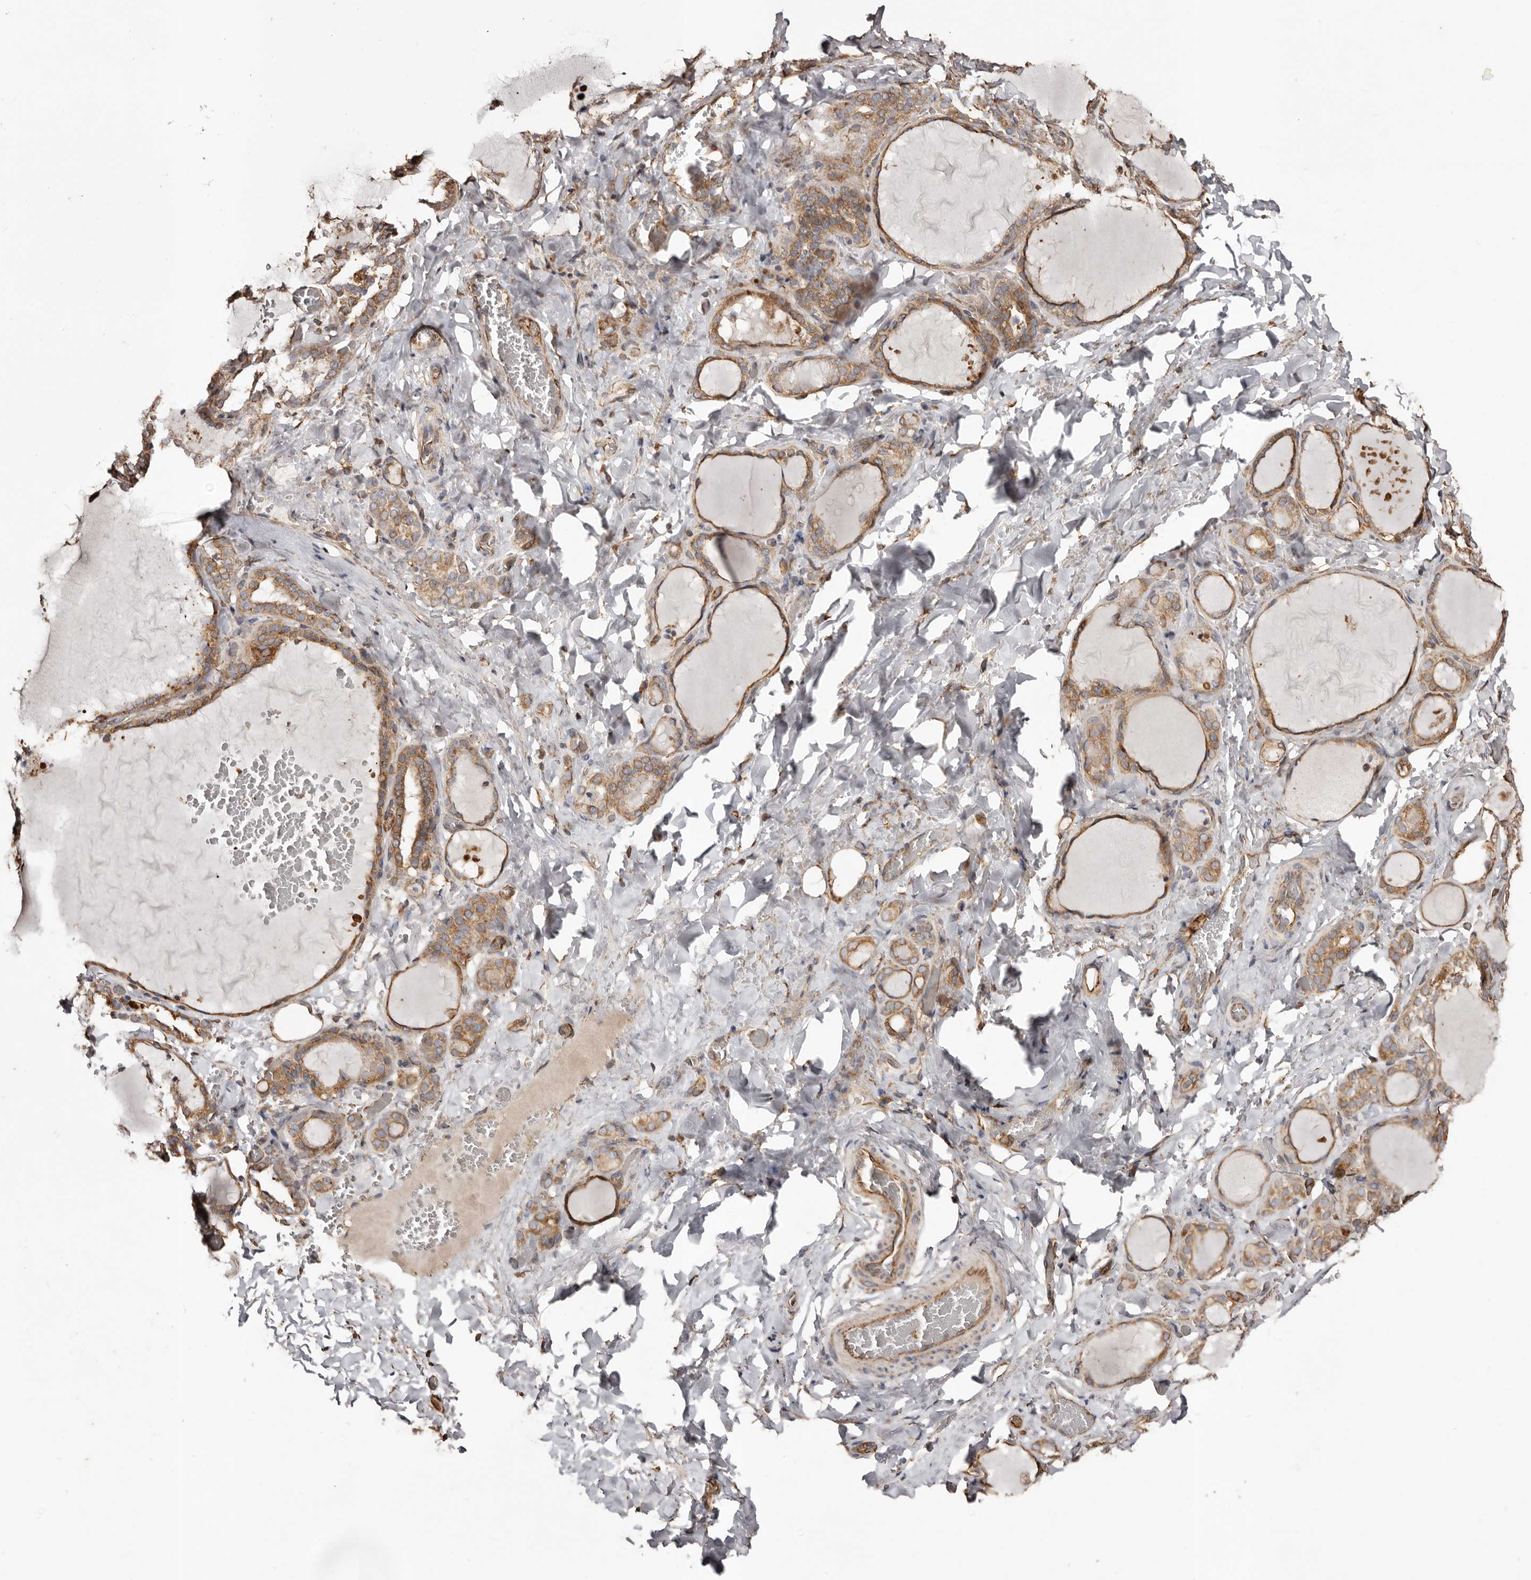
{"staining": {"intensity": "moderate", "quantity": ">75%", "location": "cytoplasmic/membranous"}, "tissue": "thyroid gland", "cell_type": "Glandular cells", "image_type": "normal", "snomed": [{"axis": "morphology", "description": "Normal tissue, NOS"}, {"axis": "topography", "description": "Thyroid gland"}], "caption": "This micrograph exhibits IHC staining of benign human thyroid gland, with medium moderate cytoplasmic/membranous expression in about >75% of glandular cells.", "gene": "MACC1", "patient": {"sex": "female", "age": 22}}